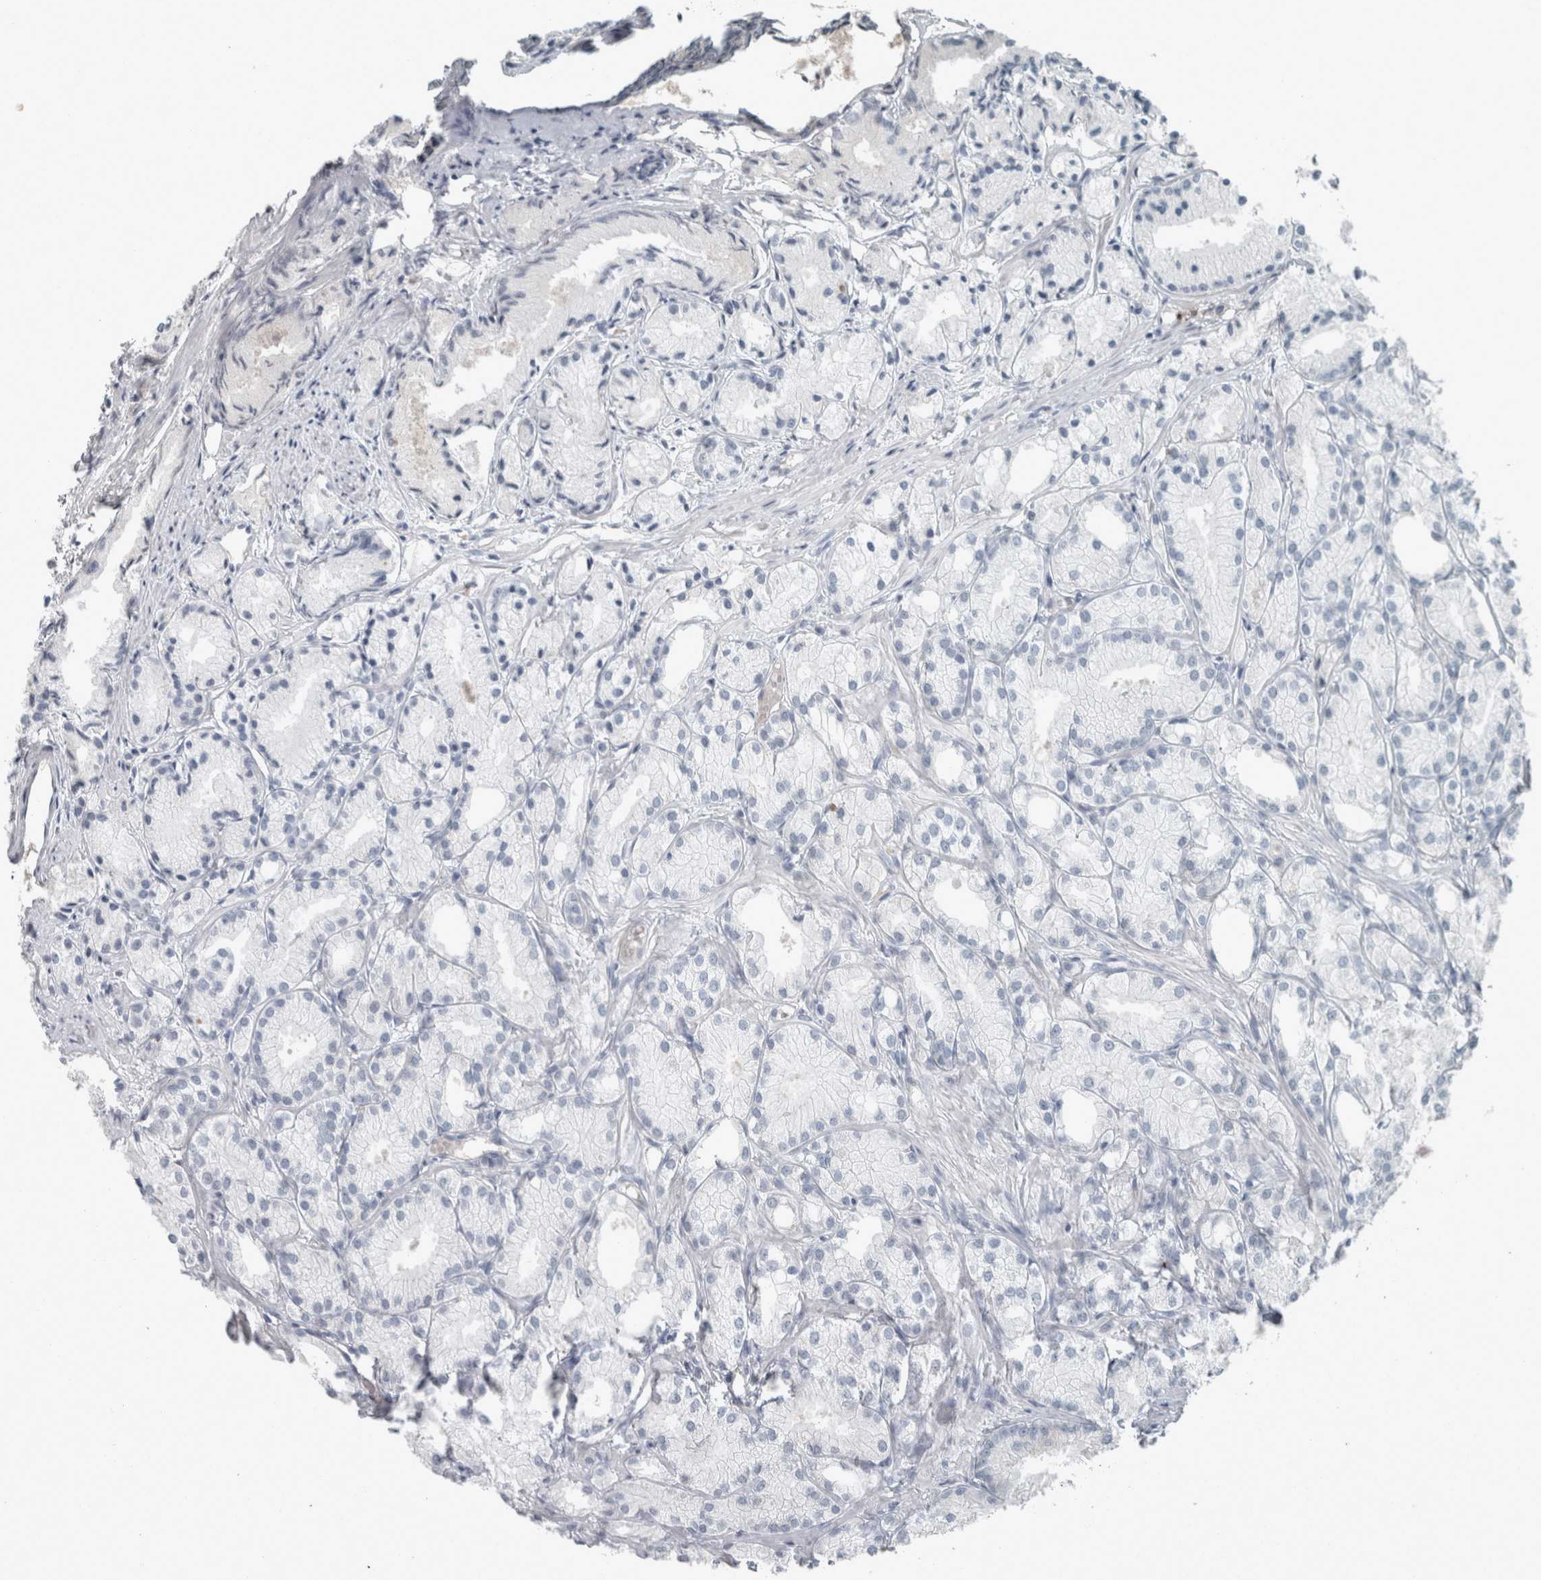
{"staining": {"intensity": "negative", "quantity": "none", "location": "none"}, "tissue": "prostate cancer", "cell_type": "Tumor cells", "image_type": "cancer", "snomed": [{"axis": "morphology", "description": "Adenocarcinoma, Low grade"}, {"axis": "topography", "description": "Prostate"}], "caption": "DAB (3,3'-diaminobenzidine) immunohistochemical staining of human low-grade adenocarcinoma (prostate) demonstrates no significant positivity in tumor cells. The staining is performed using DAB brown chromogen with nuclei counter-stained in using hematoxylin.", "gene": "CHL1", "patient": {"sex": "male", "age": 72}}